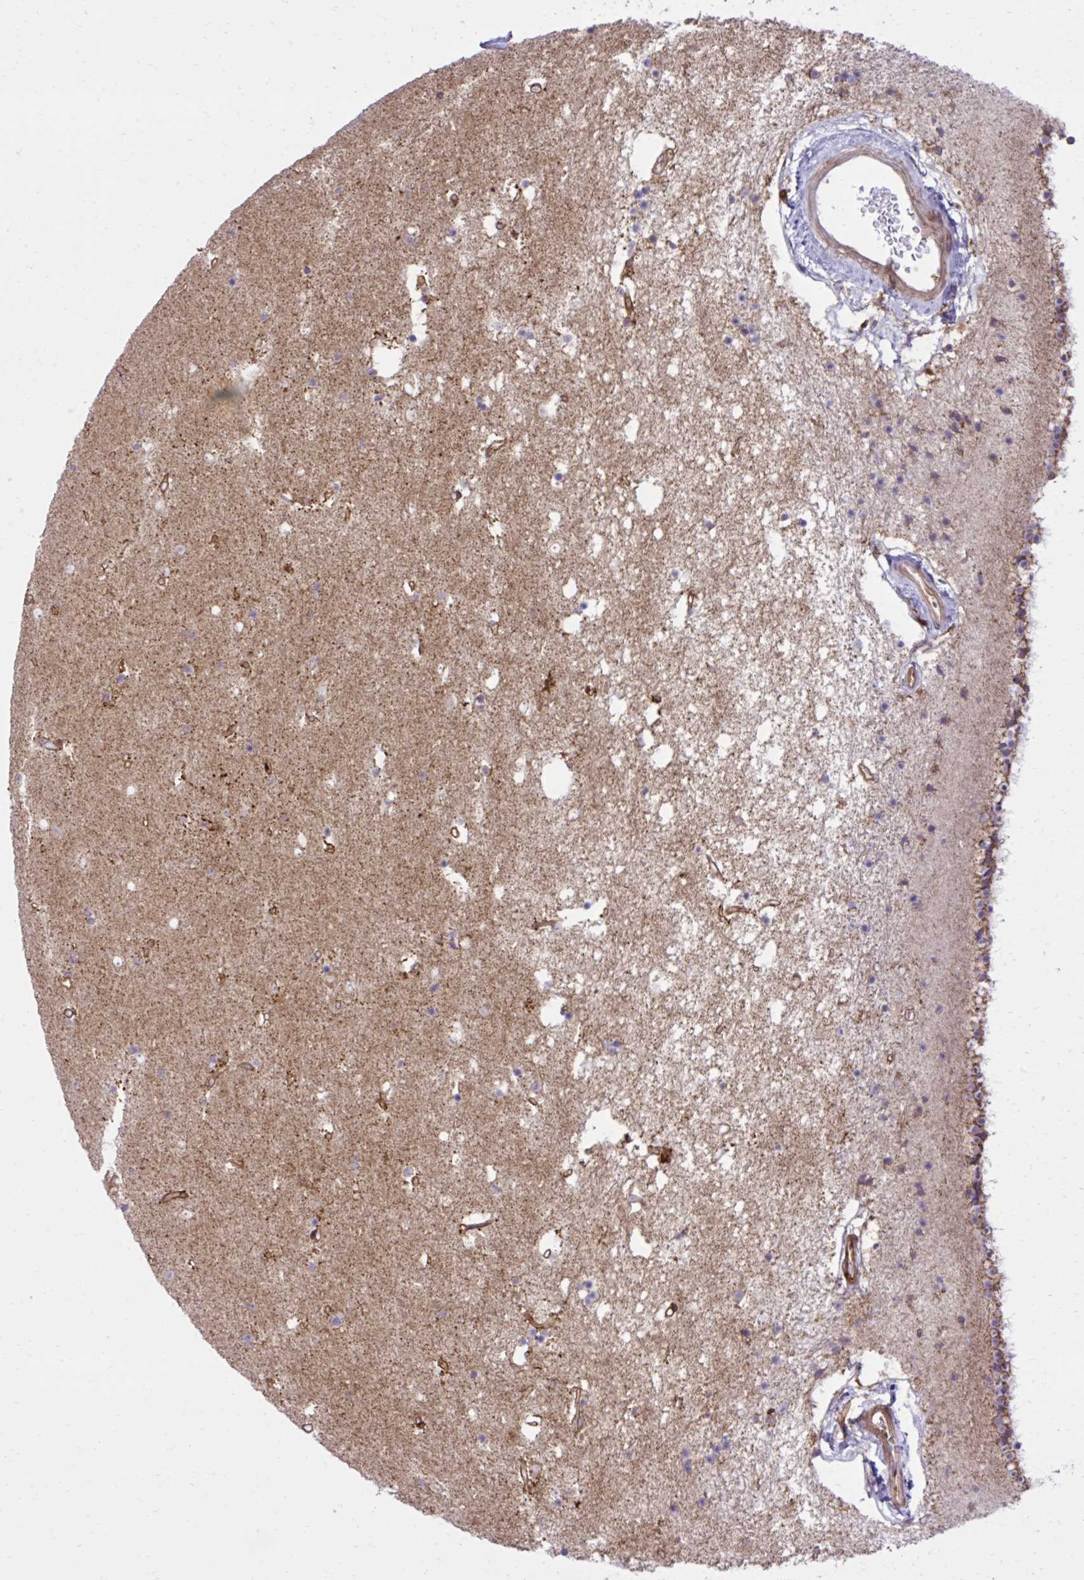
{"staining": {"intensity": "moderate", "quantity": "<25%", "location": "cytoplasmic/membranous"}, "tissue": "caudate", "cell_type": "Glial cells", "image_type": "normal", "snomed": [{"axis": "morphology", "description": "Normal tissue, NOS"}, {"axis": "topography", "description": "Lateral ventricle wall"}], "caption": "Immunohistochemistry photomicrograph of normal caudate: caudate stained using immunohistochemistry (IHC) displays low levels of moderate protein expression localized specifically in the cytoplasmic/membranous of glial cells, appearing as a cytoplasmic/membranous brown color.", "gene": "LIMS1", "patient": {"sex": "female", "age": 71}}